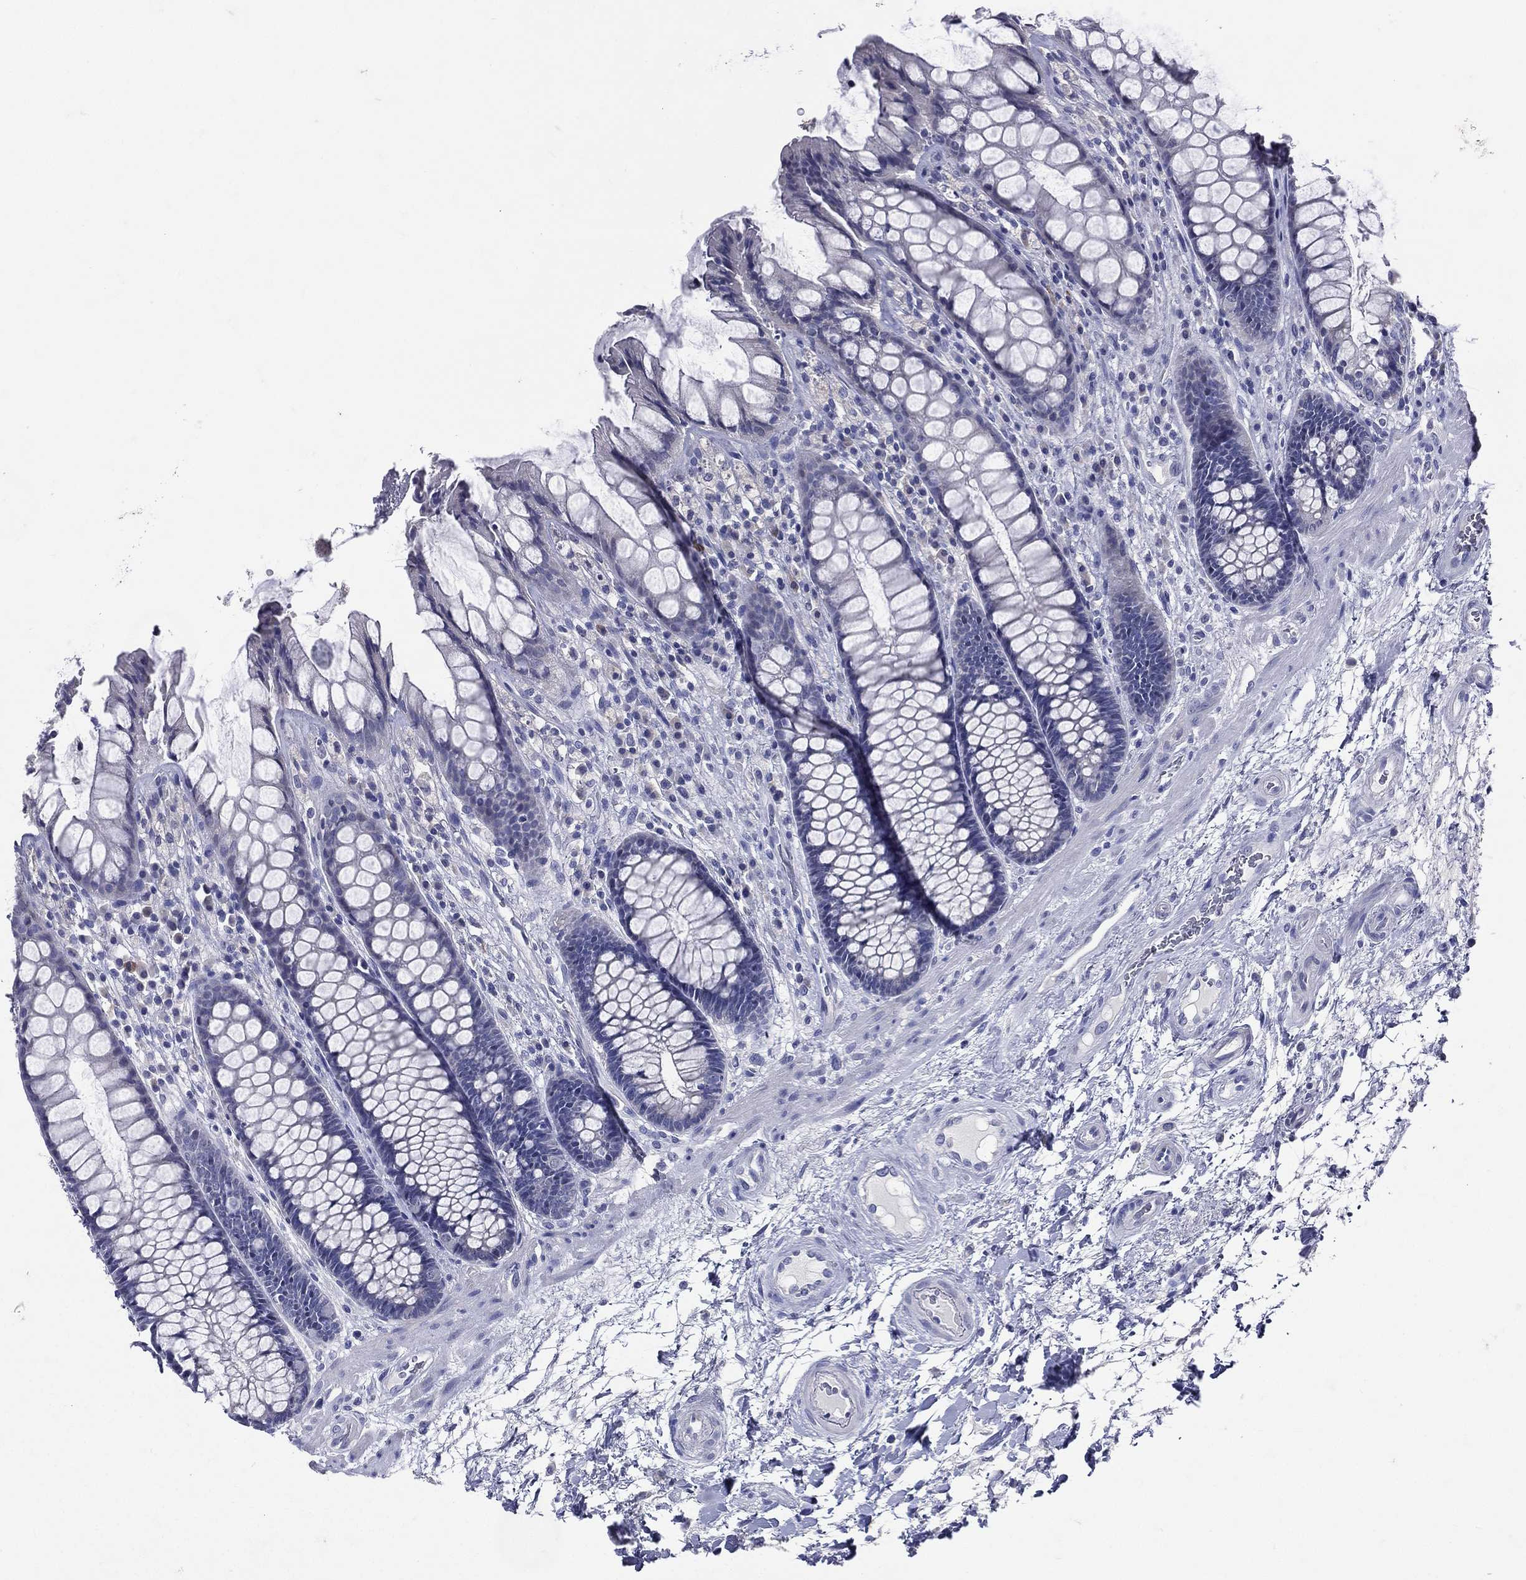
{"staining": {"intensity": "negative", "quantity": "none", "location": "none"}, "tissue": "rectum", "cell_type": "Glandular cells", "image_type": "normal", "snomed": [{"axis": "morphology", "description": "Normal tissue, NOS"}, {"axis": "topography", "description": "Rectum"}], "caption": "This photomicrograph is of unremarkable rectum stained with immunohistochemistry to label a protein in brown with the nuclei are counter-stained blue. There is no expression in glandular cells. The staining is performed using DAB brown chromogen with nuclei counter-stained in using hematoxylin.", "gene": "TGM1", "patient": {"sex": "female", "age": 58}}